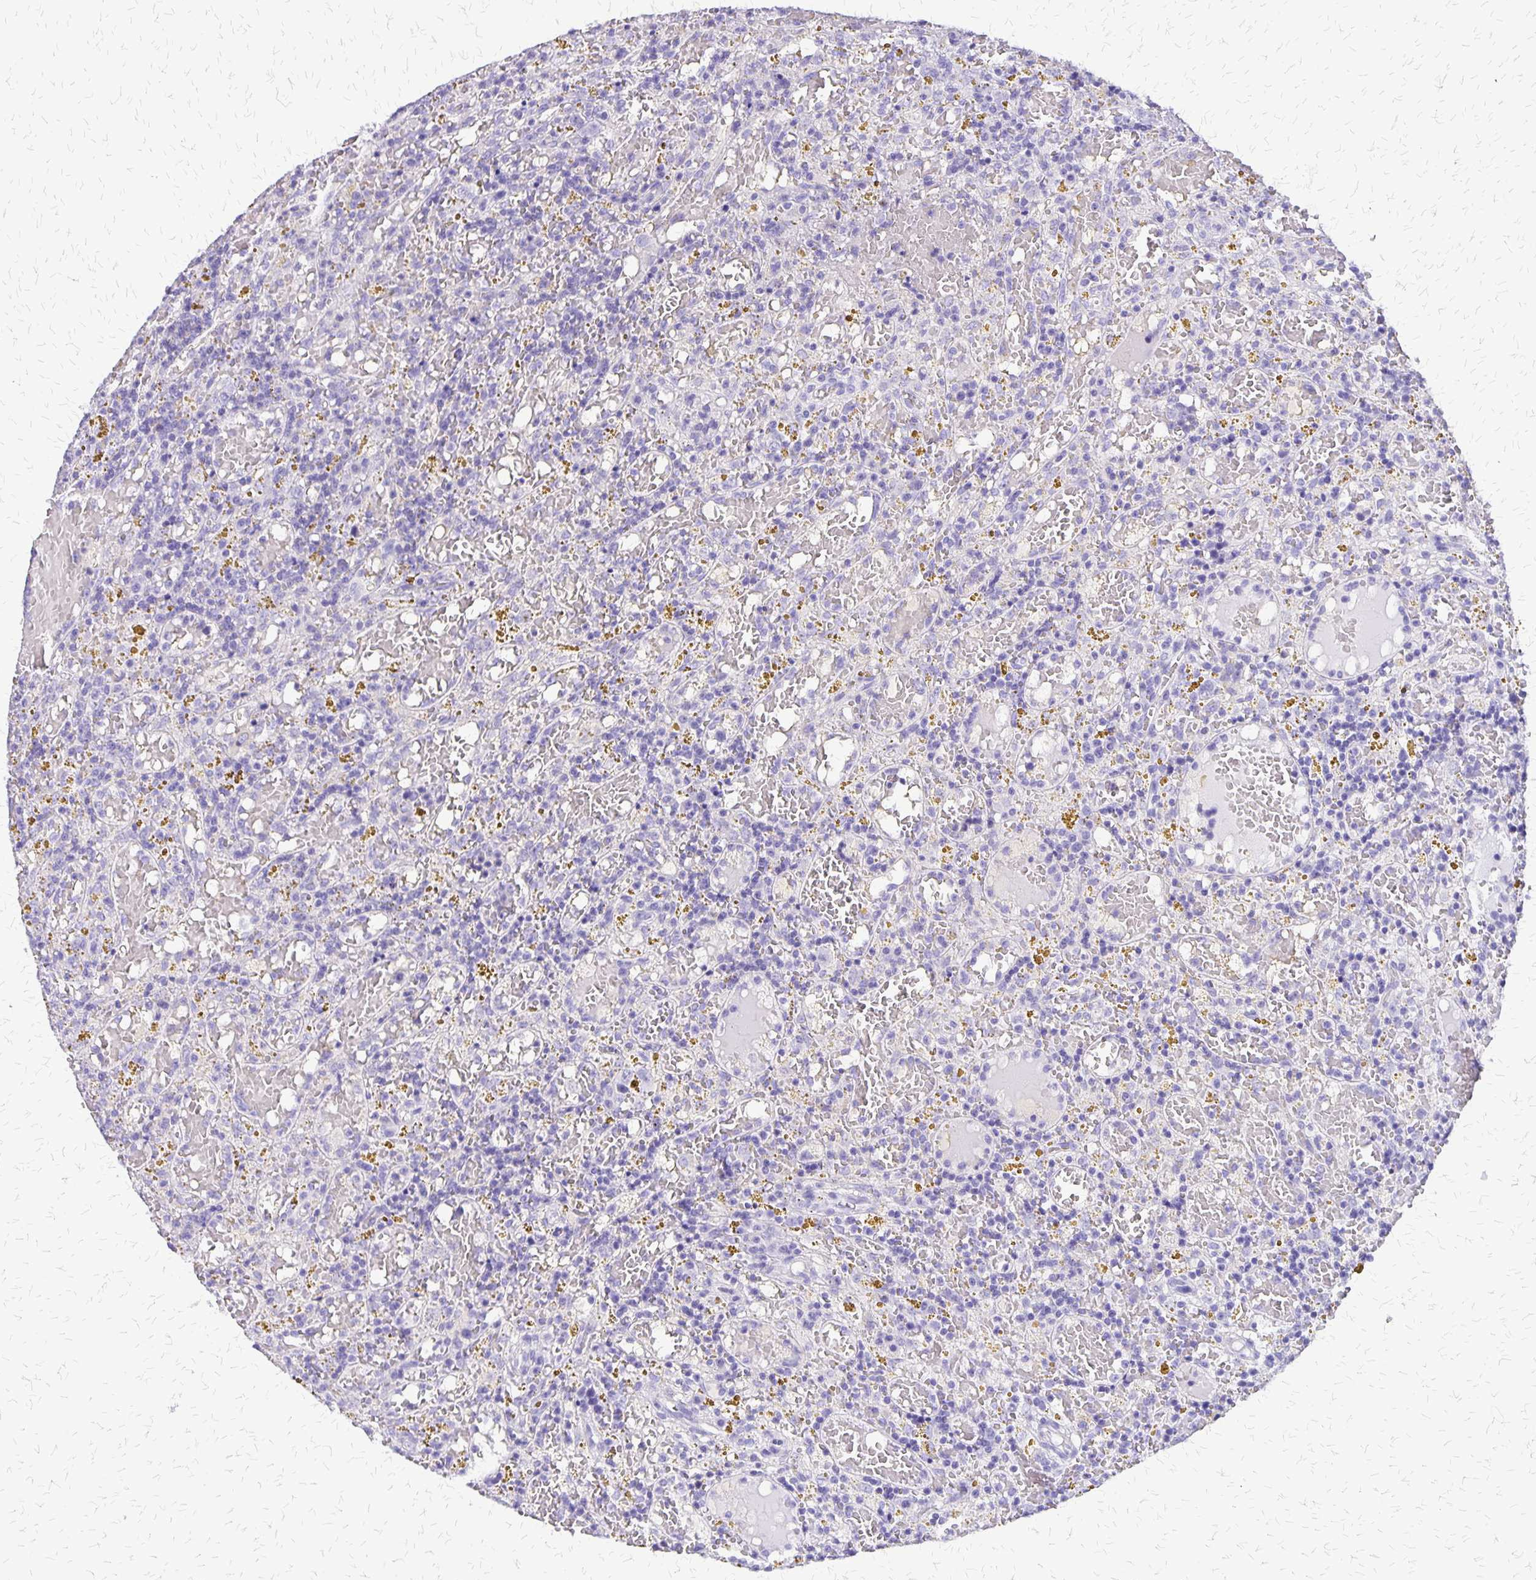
{"staining": {"intensity": "negative", "quantity": "none", "location": "none"}, "tissue": "lymphoma", "cell_type": "Tumor cells", "image_type": "cancer", "snomed": [{"axis": "morphology", "description": "Malignant lymphoma, non-Hodgkin's type, Low grade"}, {"axis": "topography", "description": "Spleen"}], "caption": "DAB immunohistochemical staining of low-grade malignant lymphoma, non-Hodgkin's type reveals no significant expression in tumor cells.", "gene": "SLC13A2", "patient": {"sex": "female", "age": 65}}